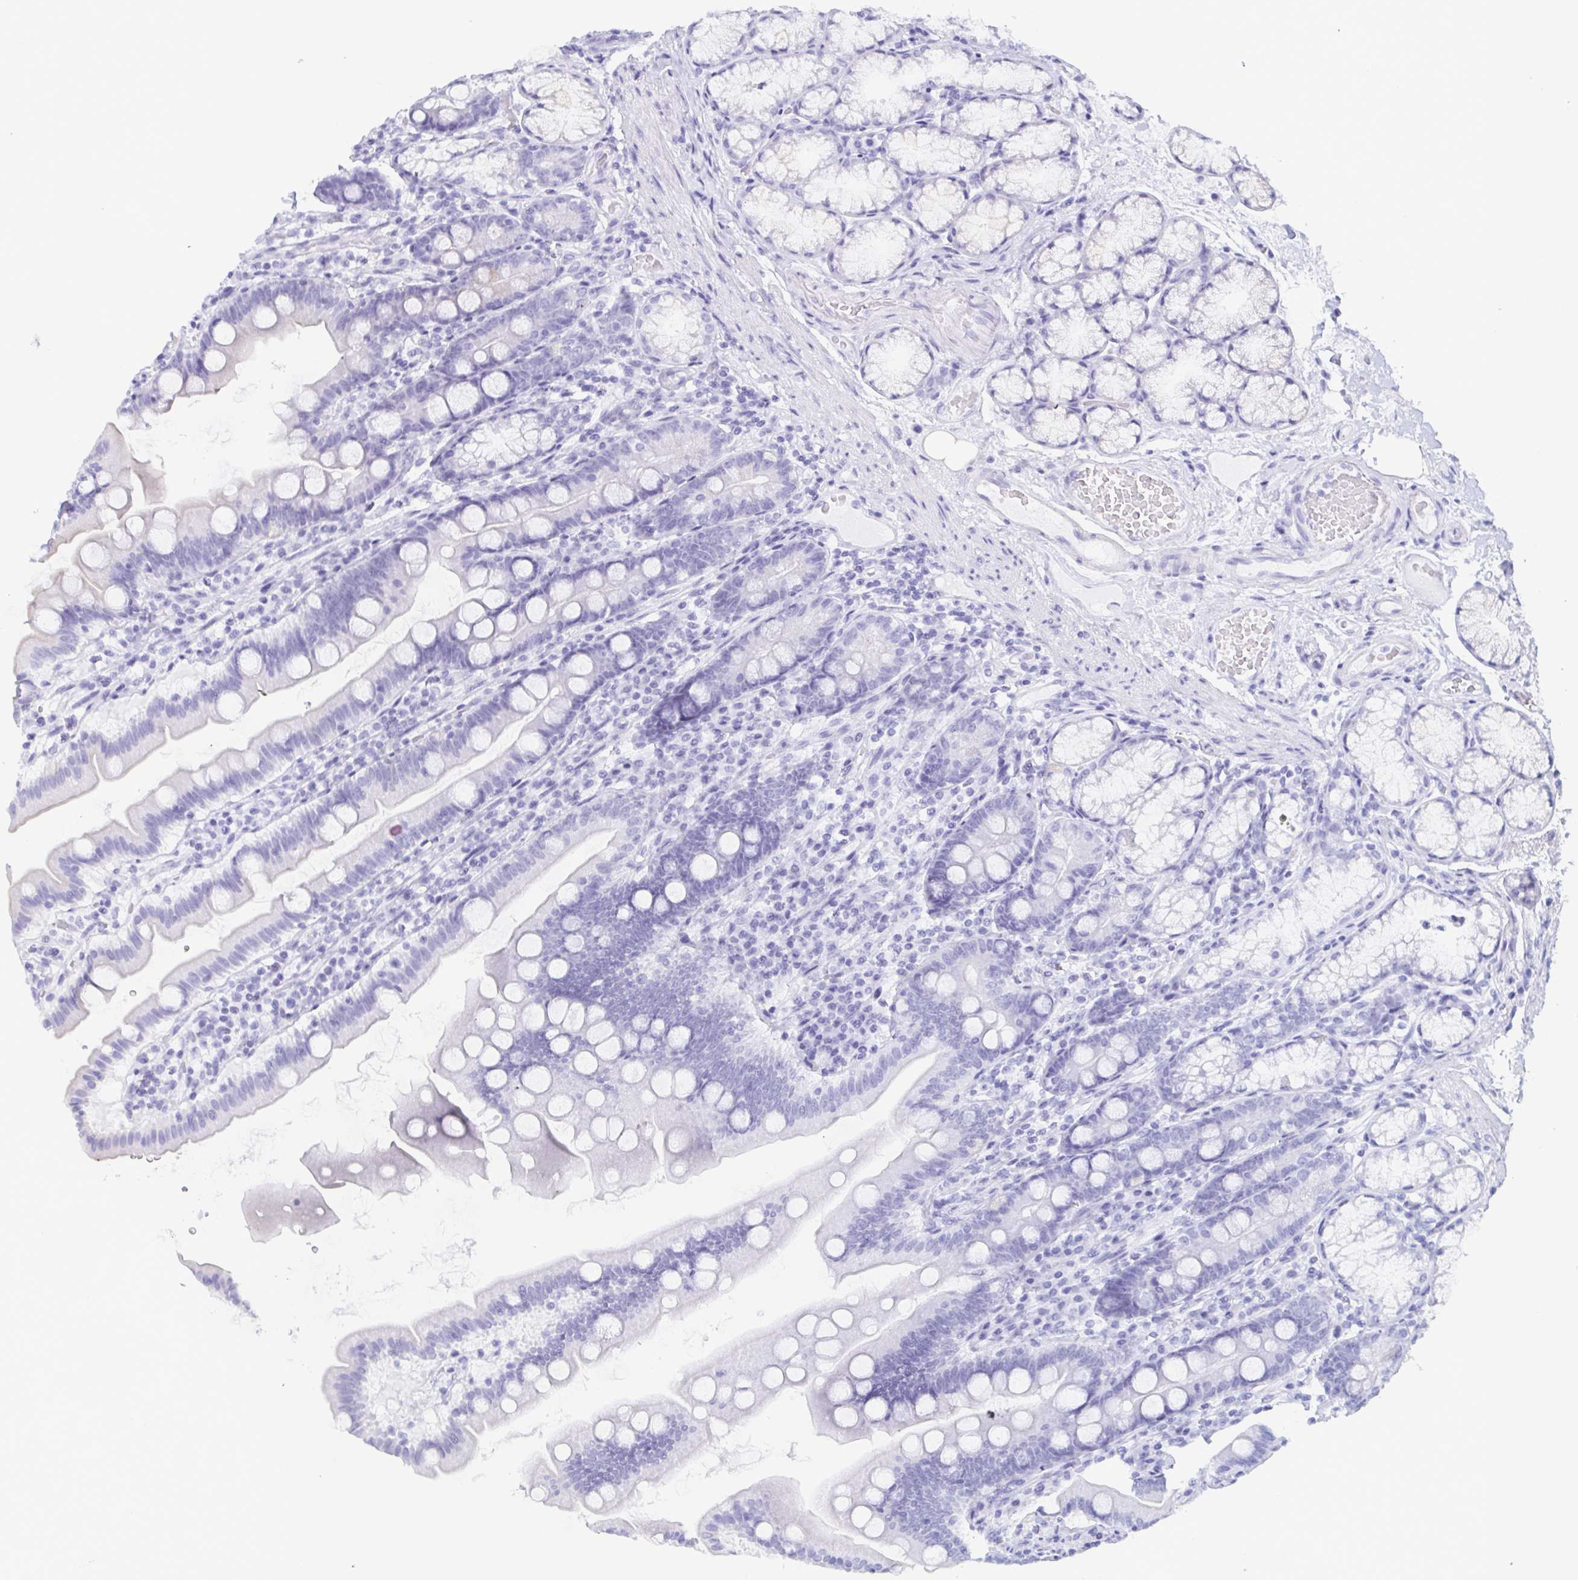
{"staining": {"intensity": "negative", "quantity": "none", "location": "none"}, "tissue": "duodenum", "cell_type": "Glandular cells", "image_type": "normal", "snomed": [{"axis": "morphology", "description": "Normal tissue, NOS"}, {"axis": "topography", "description": "Duodenum"}], "caption": "Immunohistochemistry (IHC) of unremarkable human duodenum displays no staining in glandular cells.", "gene": "ENSG00000275778", "patient": {"sex": "female", "age": 67}}